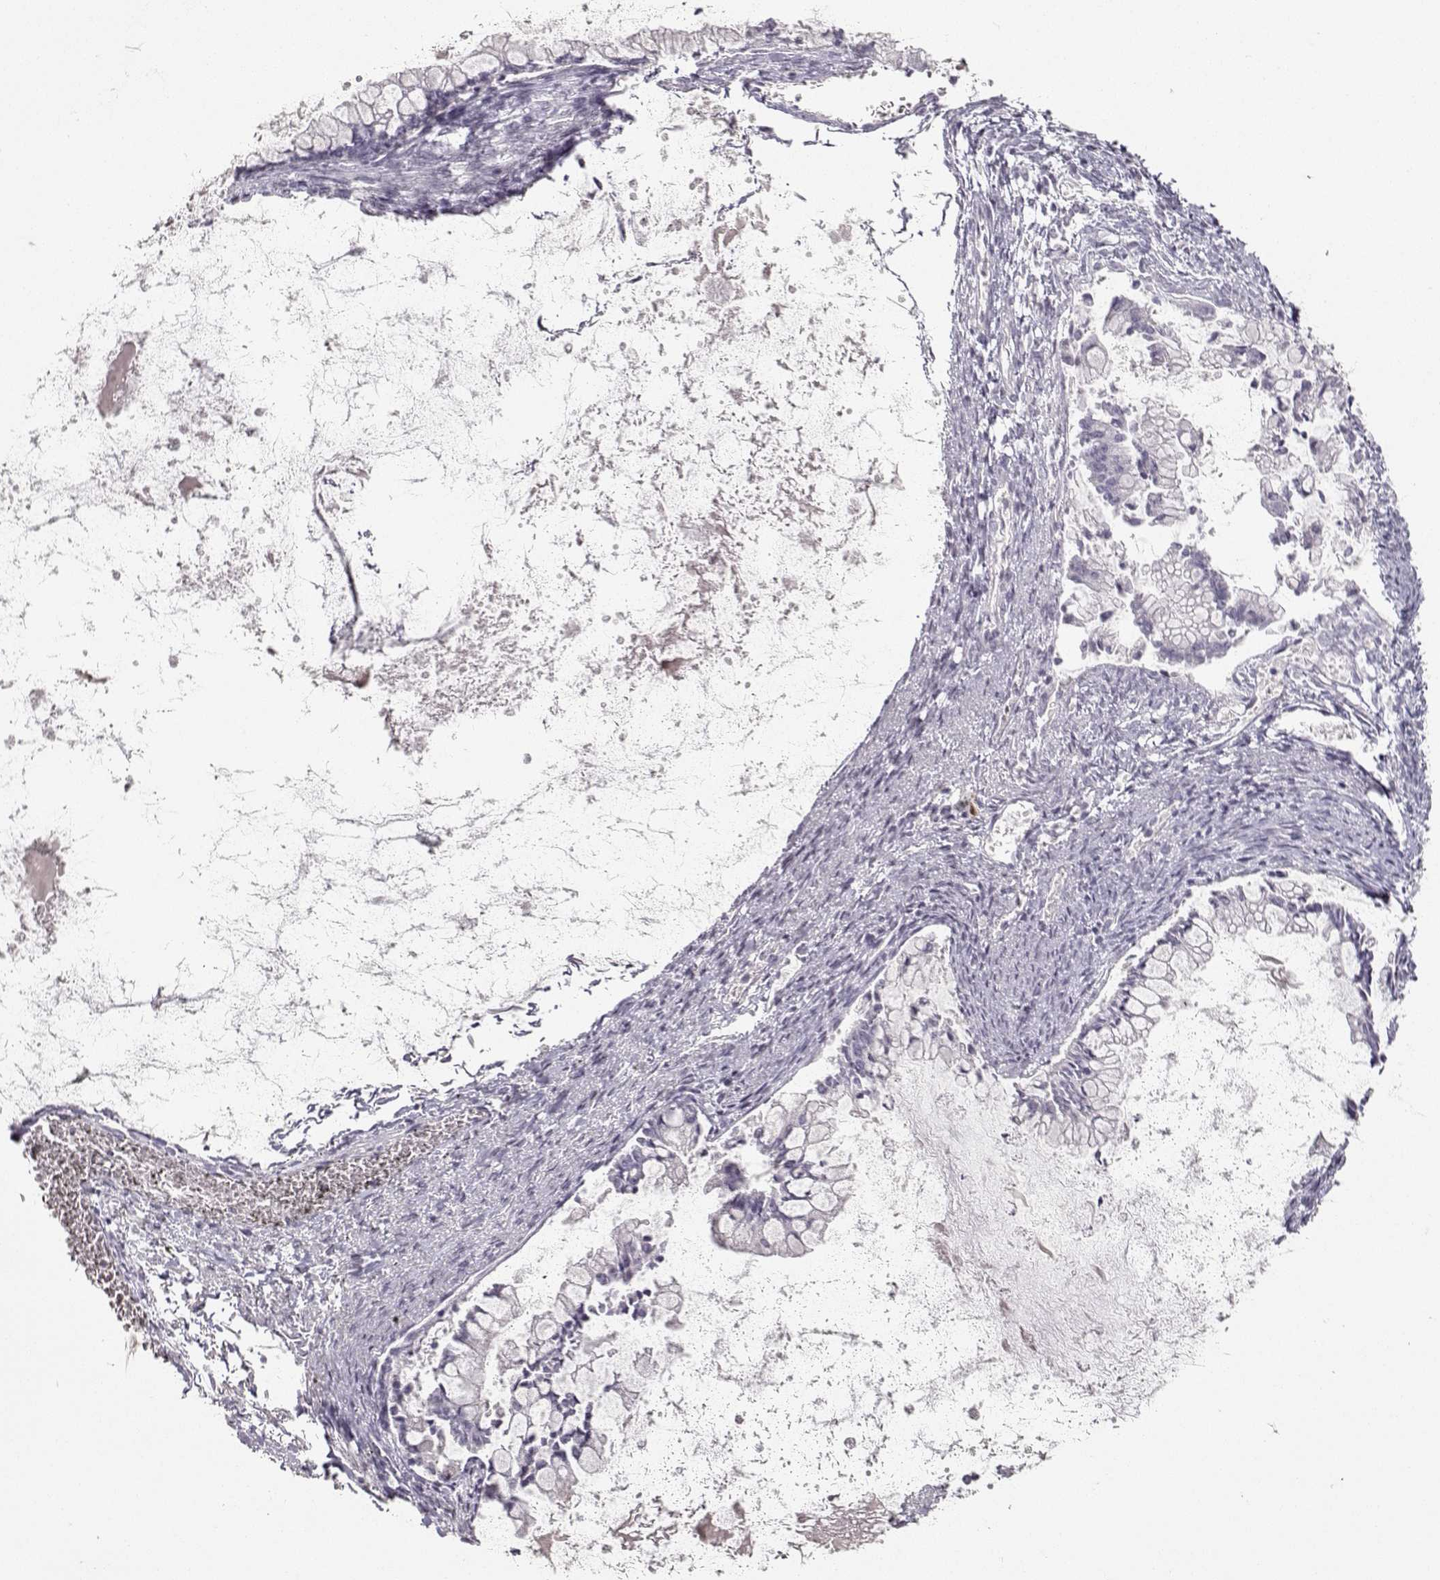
{"staining": {"intensity": "negative", "quantity": "none", "location": "none"}, "tissue": "ovarian cancer", "cell_type": "Tumor cells", "image_type": "cancer", "snomed": [{"axis": "morphology", "description": "Cystadenocarcinoma, mucinous, NOS"}, {"axis": "topography", "description": "Ovary"}], "caption": "Human ovarian cancer stained for a protein using IHC demonstrates no positivity in tumor cells.", "gene": "S100B", "patient": {"sex": "female", "age": 67}}